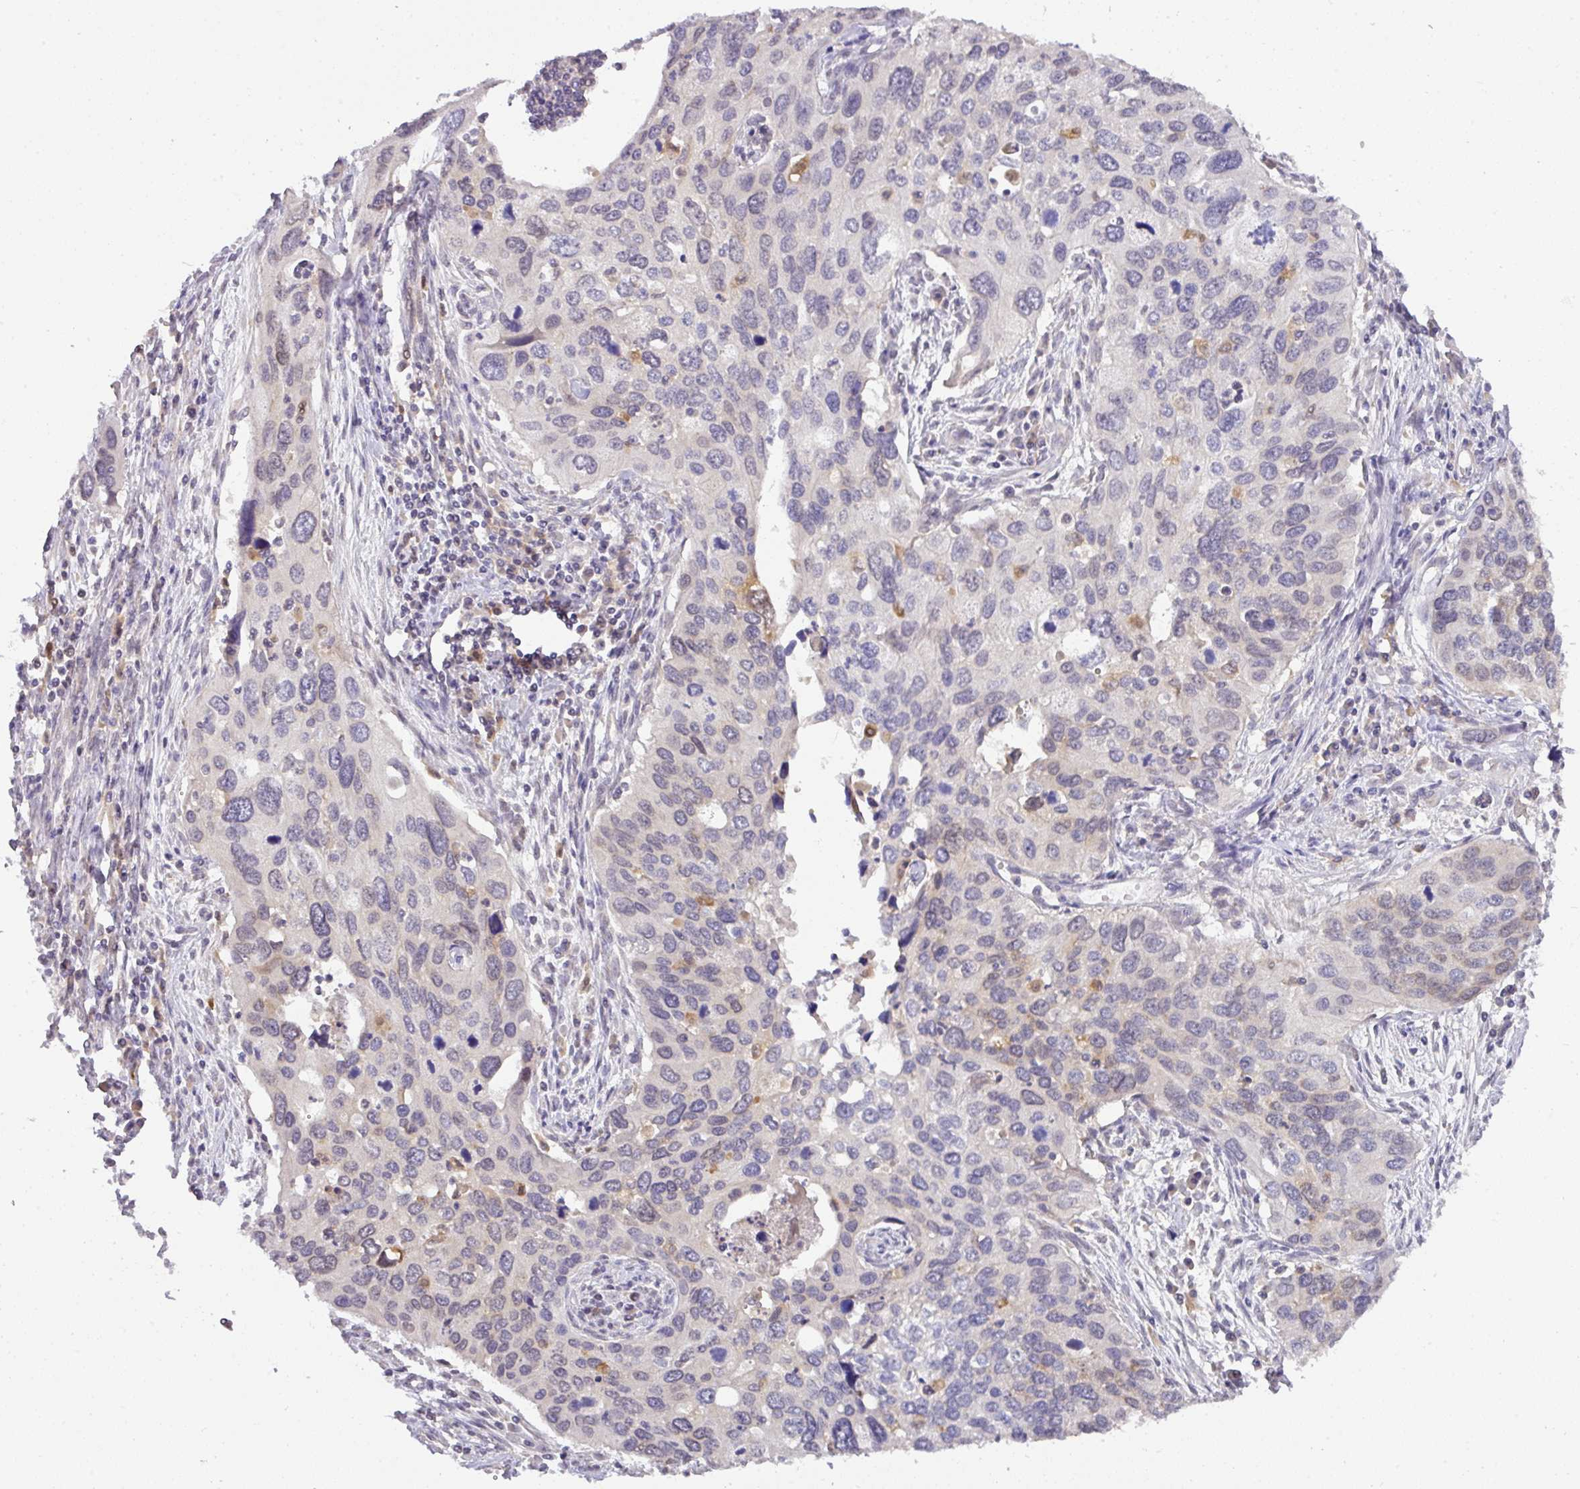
{"staining": {"intensity": "negative", "quantity": "none", "location": "none"}, "tissue": "cervical cancer", "cell_type": "Tumor cells", "image_type": "cancer", "snomed": [{"axis": "morphology", "description": "Squamous cell carcinoma, NOS"}, {"axis": "topography", "description": "Cervix"}], "caption": "The immunohistochemistry micrograph has no significant staining in tumor cells of cervical squamous cell carcinoma tissue.", "gene": "GCNT7", "patient": {"sex": "female", "age": 55}}